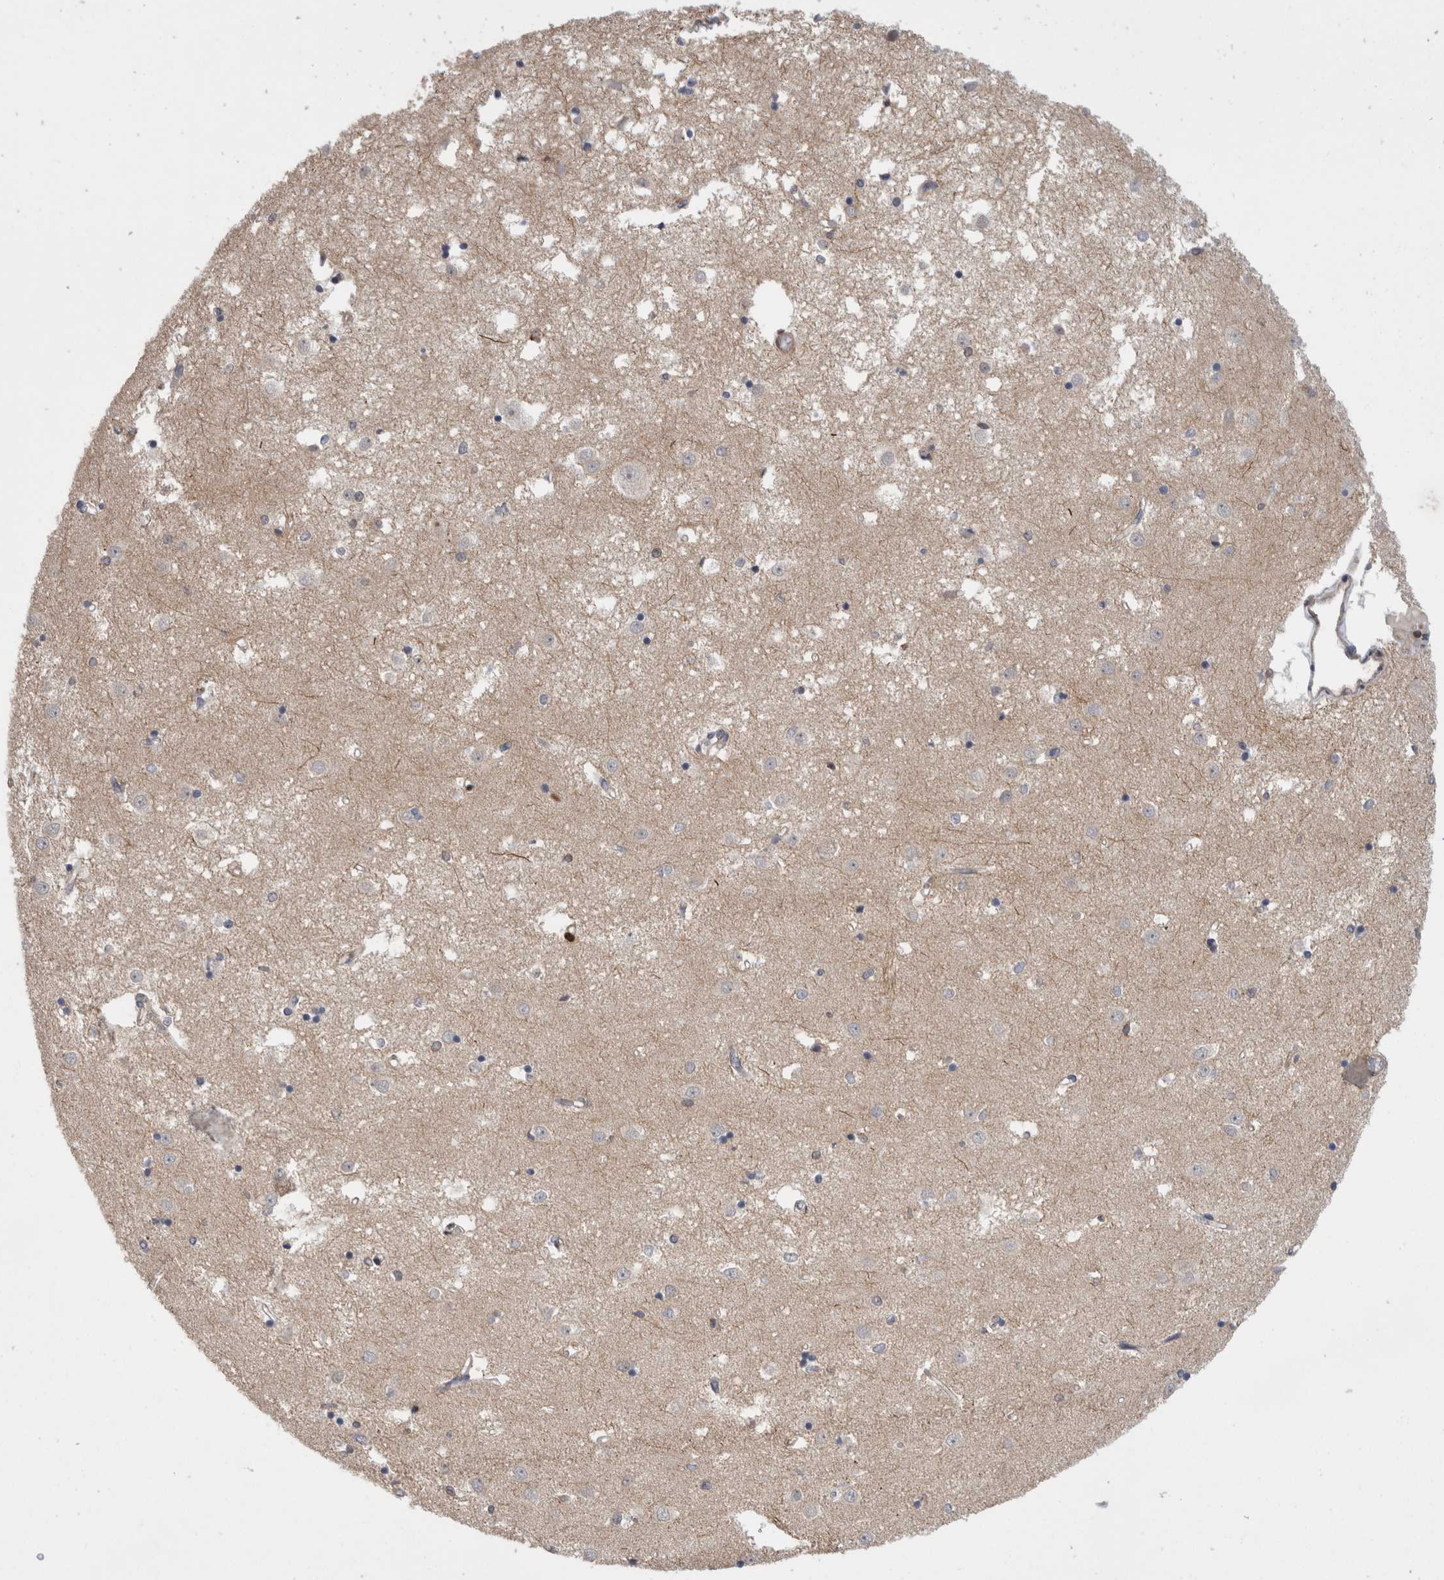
{"staining": {"intensity": "negative", "quantity": "none", "location": "none"}, "tissue": "caudate", "cell_type": "Glial cells", "image_type": "normal", "snomed": [{"axis": "morphology", "description": "Normal tissue, NOS"}, {"axis": "topography", "description": "Lateral ventricle wall"}], "caption": "An immunohistochemistry micrograph of unremarkable caudate is shown. There is no staining in glial cells of caudate.", "gene": "DARS2", "patient": {"sex": "male", "age": 45}}